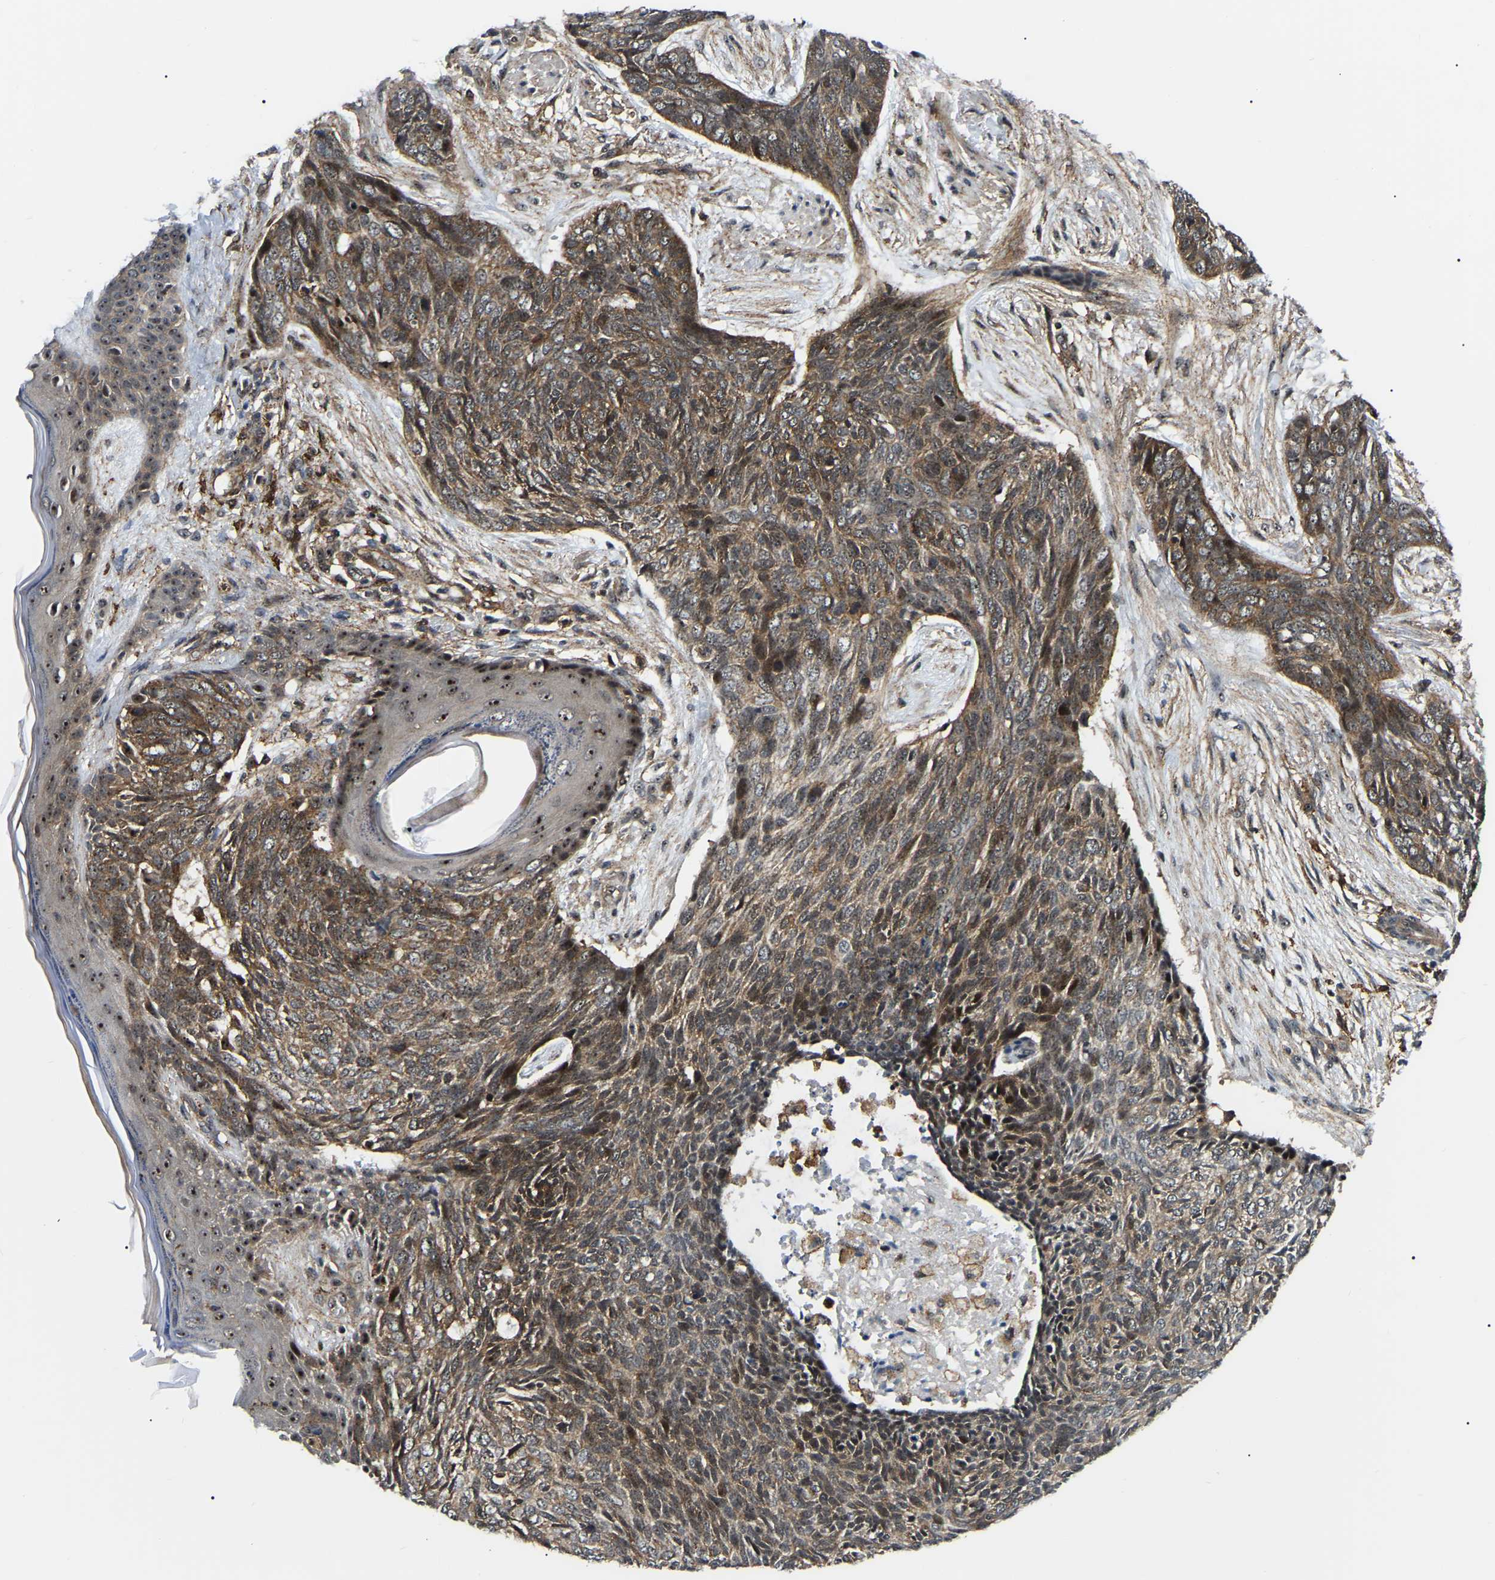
{"staining": {"intensity": "moderate", "quantity": ">75%", "location": "cytoplasmic/membranous,nuclear"}, "tissue": "skin cancer", "cell_type": "Tumor cells", "image_type": "cancer", "snomed": [{"axis": "morphology", "description": "Basal cell carcinoma"}, {"axis": "topography", "description": "Skin"}], "caption": "High-power microscopy captured an immunohistochemistry (IHC) image of skin cancer (basal cell carcinoma), revealing moderate cytoplasmic/membranous and nuclear positivity in about >75% of tumor cells.", "gene": "RRP1B", "patient": {"sex": "female", "age": 84}}